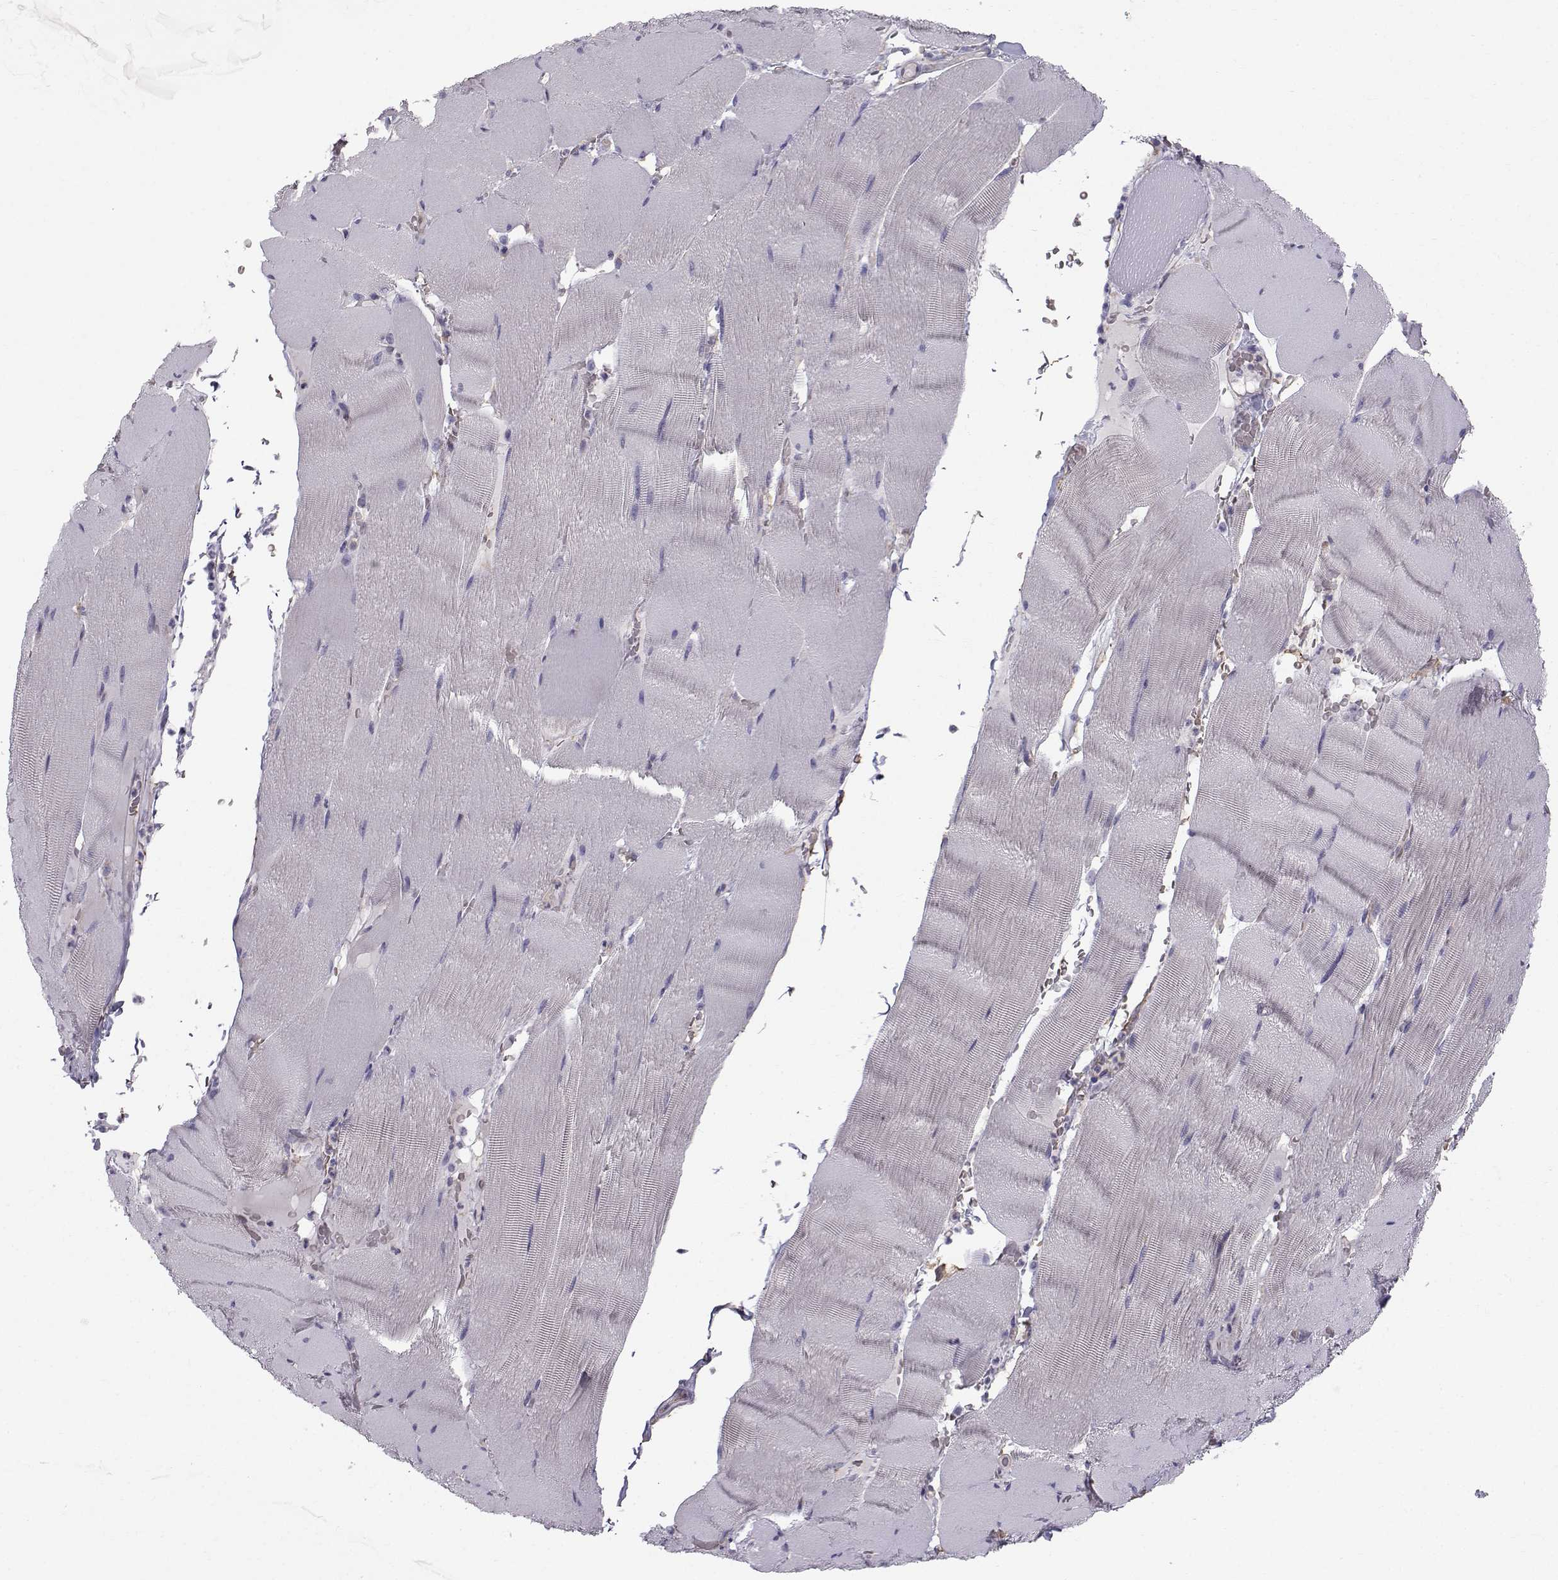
{"staining": {"intensity": "negative", "quantity": "none", "location": "none"}, "tissue": "skeletal muscle", "cell_type": "Myocytes", "image_type": "normal", "snomed": [{"axis": "morphology", "description": "Normal tissue, NOS"}, {"axis": "topography", "description": "Skeletal muscle"}], "caption": "Micrograph shows no protein staining in myocytes of benign skeletal muscle. (DAB immunohistochemistry, high magnification).", "gene": "QPCT", "patient": {"sex": "male", "age": 56}}